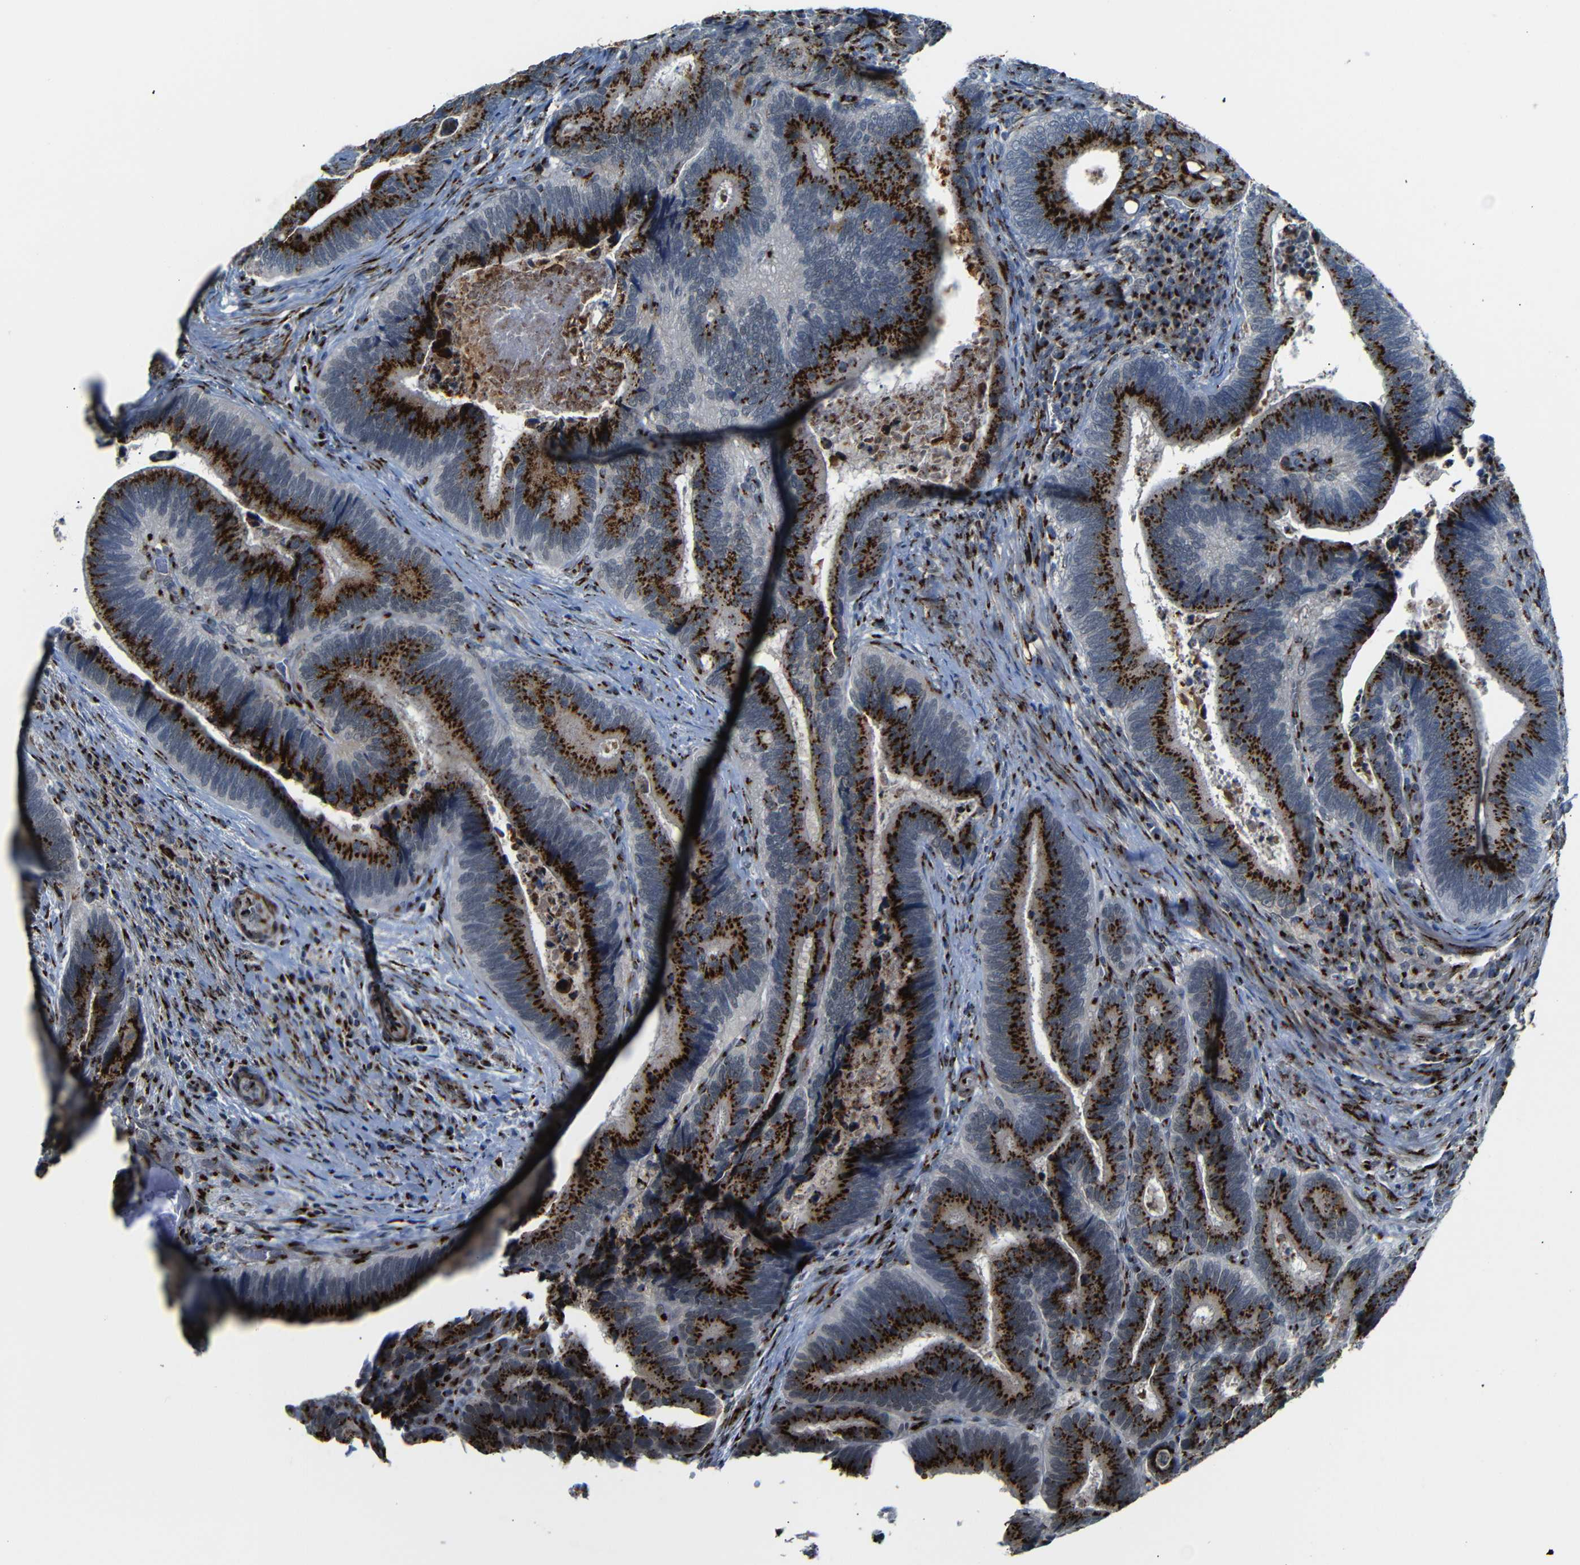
{"staining": {"intensity": "strong", "quantity": ">75%", "location": "cytoplasmic/membranous"}, "tissue": "colorectal cancer", "cell_type": "Tumor cells", "image_type": "cancer", "snomed": [{"axis": "morphology", "description": "Inflammation, NOS"}, {"axis": "morphology", "description": "Adenocarcinoma, NOS"}, {"axis": "topography", "description": "Colon"}], "caption": "Immunohistochemistry staining of adenocarcinoma (colorectal), which shows high levels of strong cytoplasmic/membranous positivity in approximately >75% of tumor cells indicating strong cytoplasmic/membranous protein positivity. The staining was performed using DAB (brown) for protein detection and nuclei were counterstained in hematoxylin (blue).", "gene": "TGOLN2", "patient": {"sex": "male", "age": 72}}